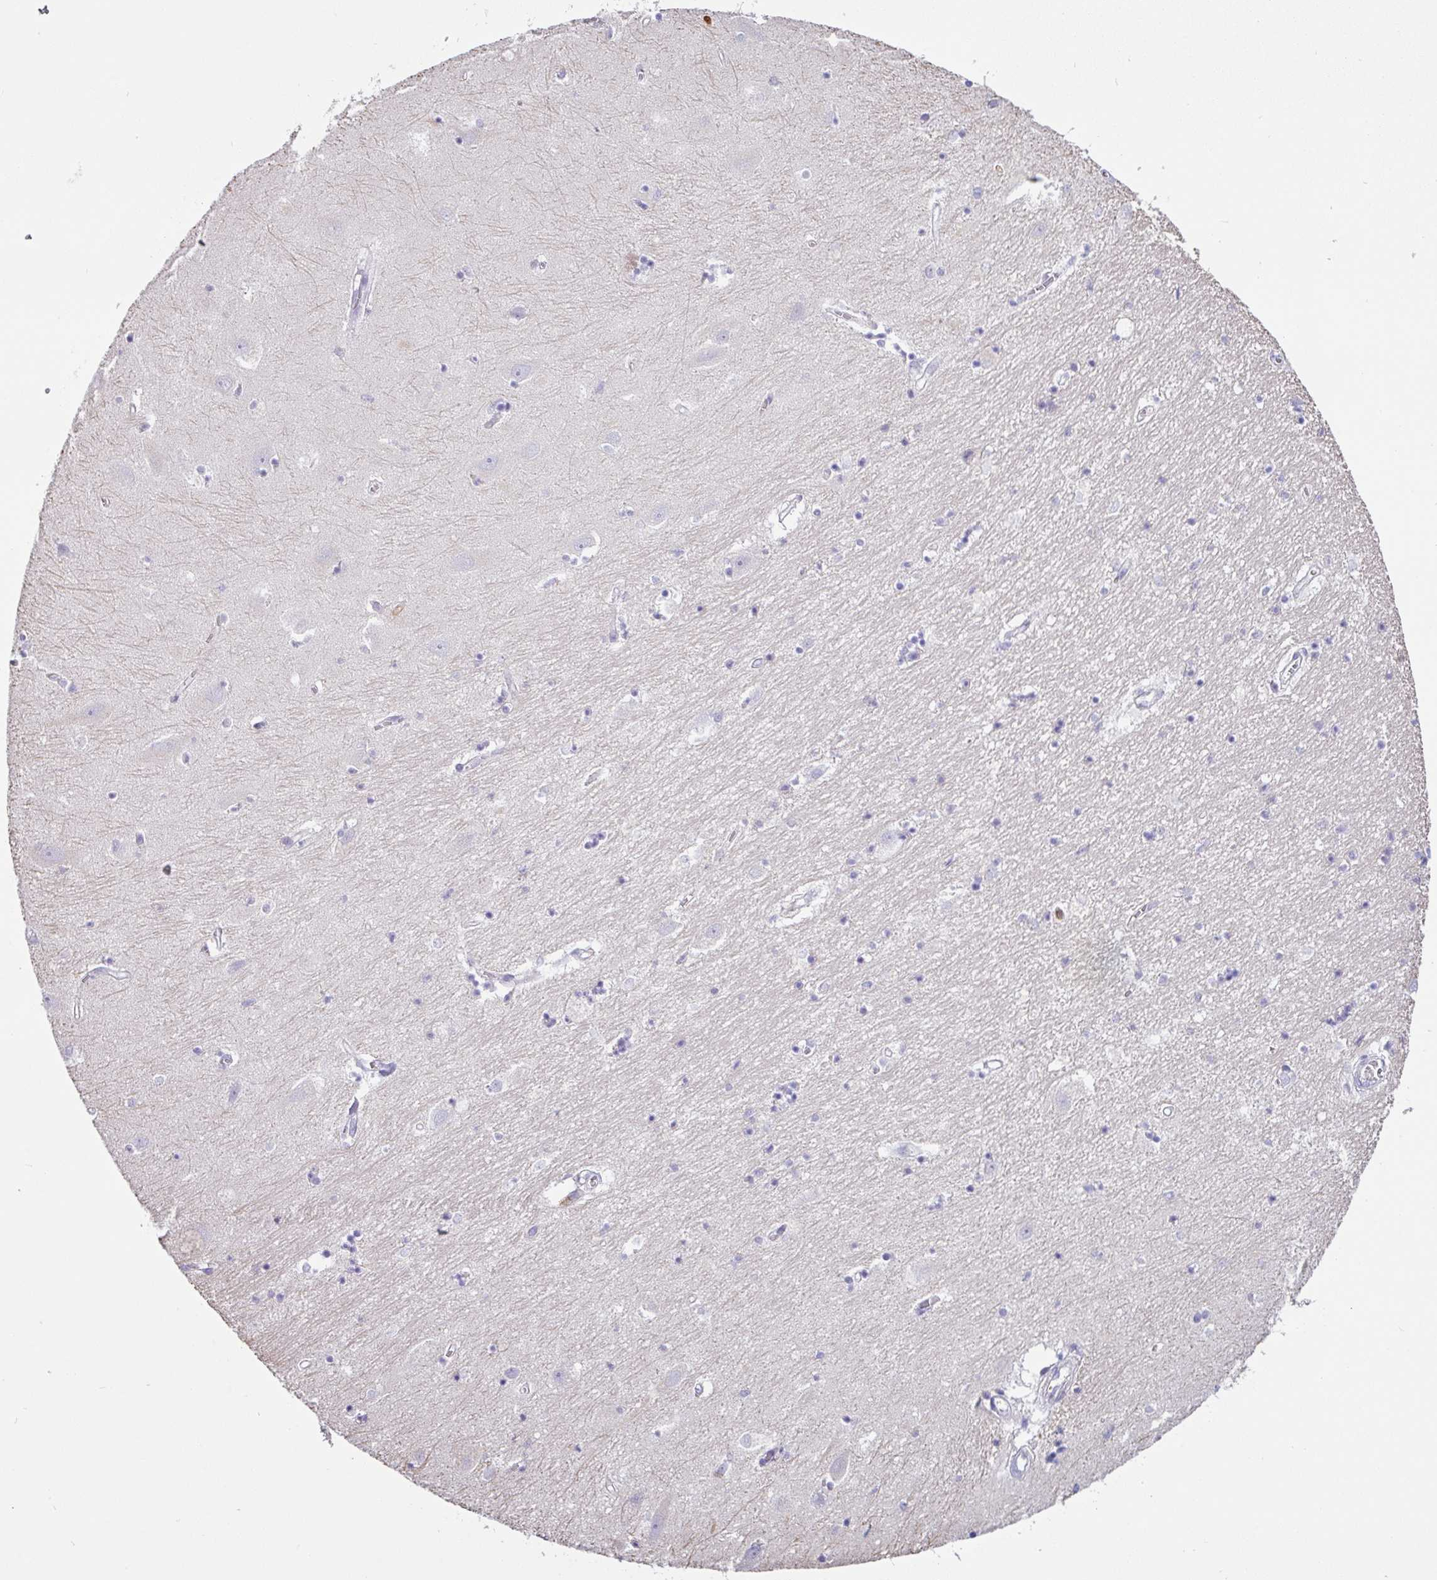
{"staining": {"intensity": "negative", "quantity": "none", "location": "none"}, "tissue": "hippocampus", "cell_type": "Glial cells", "image_type": "normal", "snomed": [{"axis": "morphology", "description": "Normal tissue, NOS"}, {"axis": "topography", "description": "Hippocampus"}], "caption": "Immunohistochemical staining of benign hippocampus displays no significant positivity in glial cells.", "gene": "SH2D3C", "patient": {"sex": "female", "age": 64}}